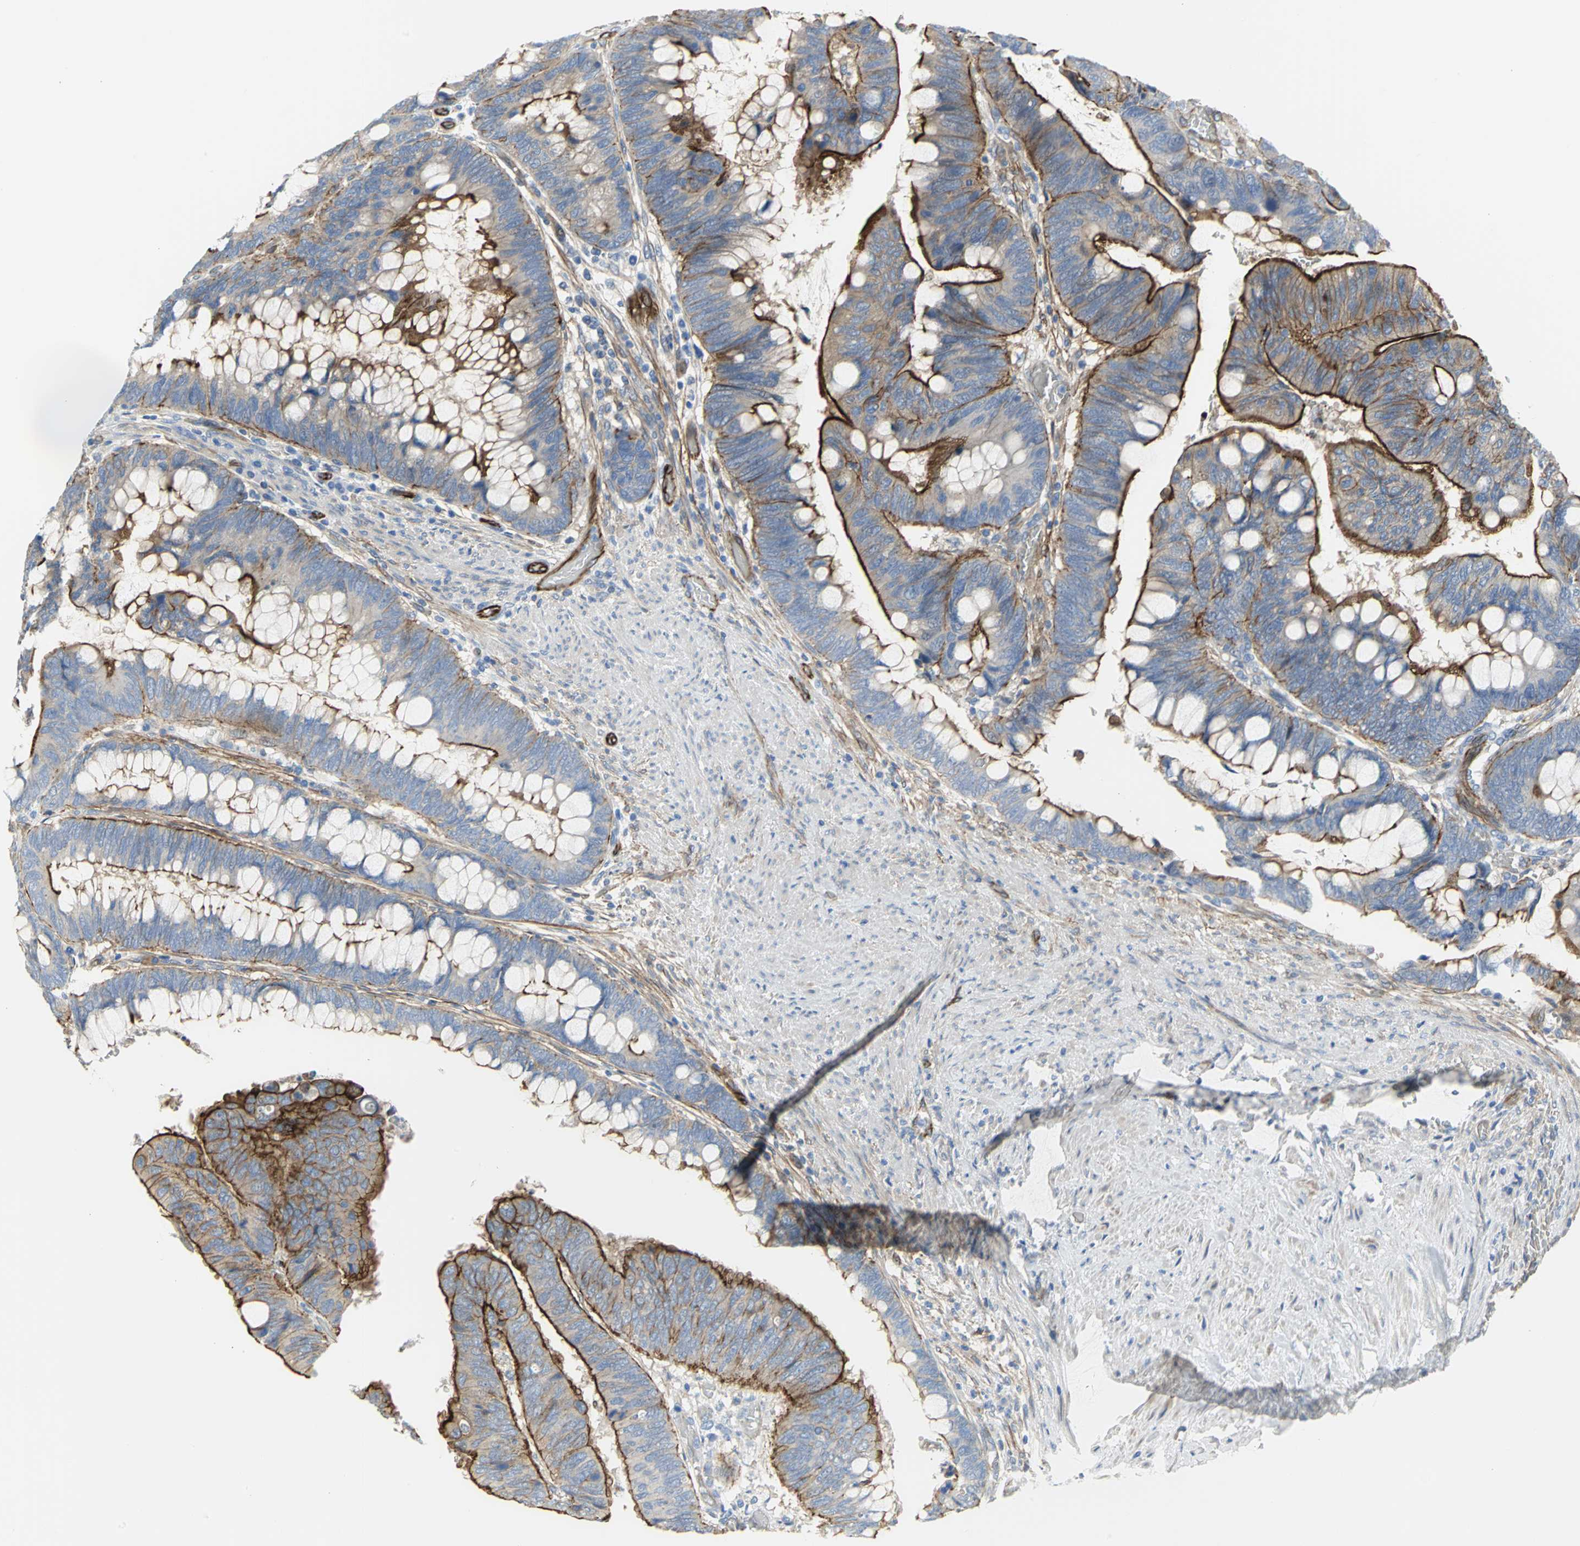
{"staining": {"intensity": "strong", "quantity": ">75%", "location": "cytoplasmic/membranous"}, "tissue": "colorectal cancer", "cell_type": "Tumor cells", "image_type": "cancer", "snomed": [{"axis": "morphology", "description": "Normal tissue, NOS"}, {"axis": "morphology", "description": "Adenocarcinoma, NOS"}, {"axis": "topography", "description": "Rectum"}], "caption": "This is a micrograph of immunohistochemistry staining of colorectal cancer, which shows strong staining in the cytoplasmic/membranous of tumor cells.", "gene": "FLNB", "patient": {"sex": "male", "age": 92}}